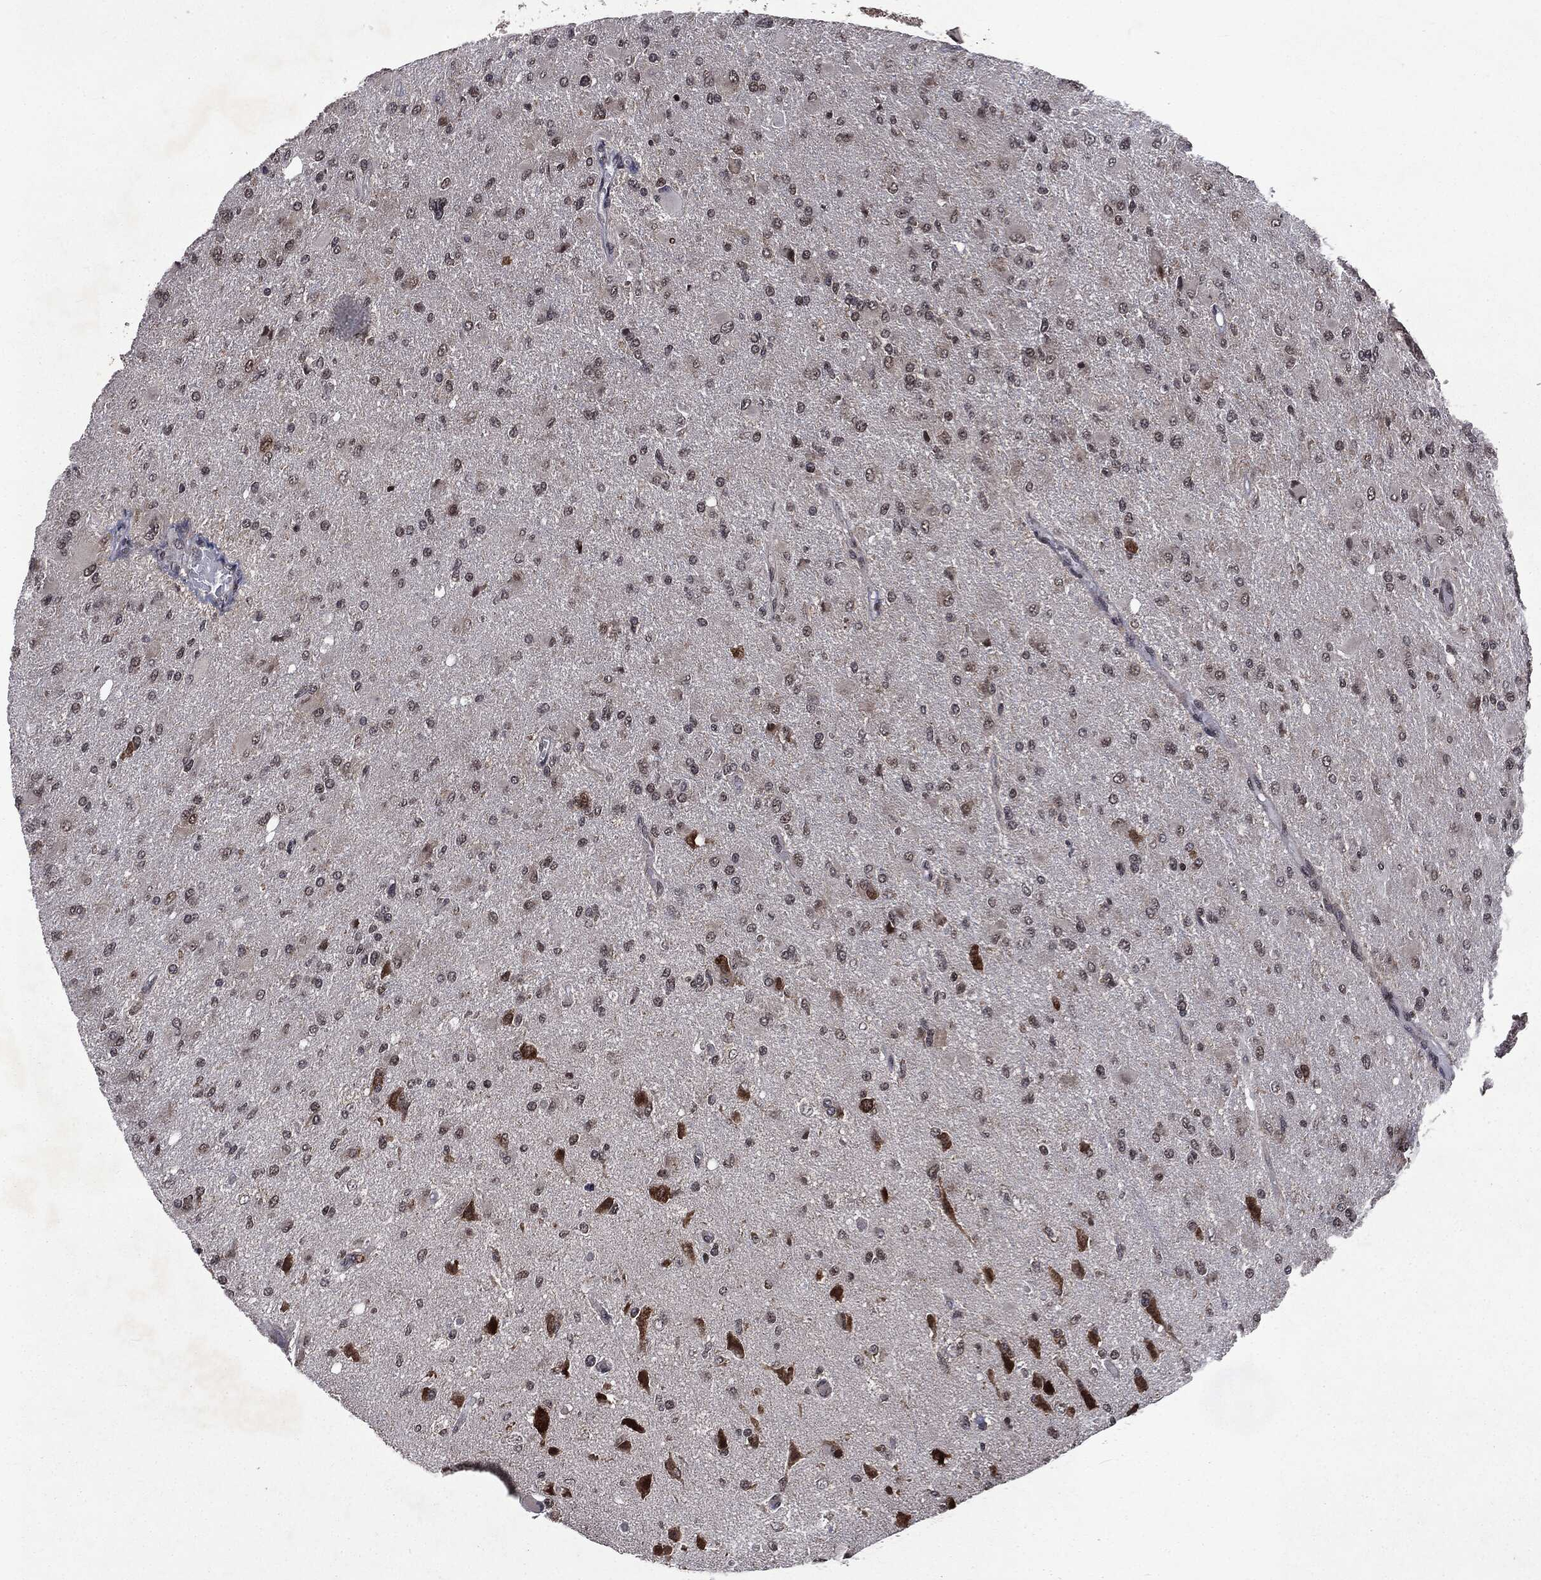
{"staining": {"intensity": "moderate", "quantity": "<25%", "location": "nuclear"}, "tissue": "glioma", "cell_type": "Tumor cells", "image_type": "cancer", "snomed": [{"axis": "morphology", "description": "Glioma, malignant, High grade"}, {"axis": "topography", "description": "Cerebral cortex"}], "caption": "The immunohistochemical stain labels moderate nuclear expression in tumor cells of glioma tissue.", "gene": "STAU2", "patient": {"sex": "female", "age": 36}}